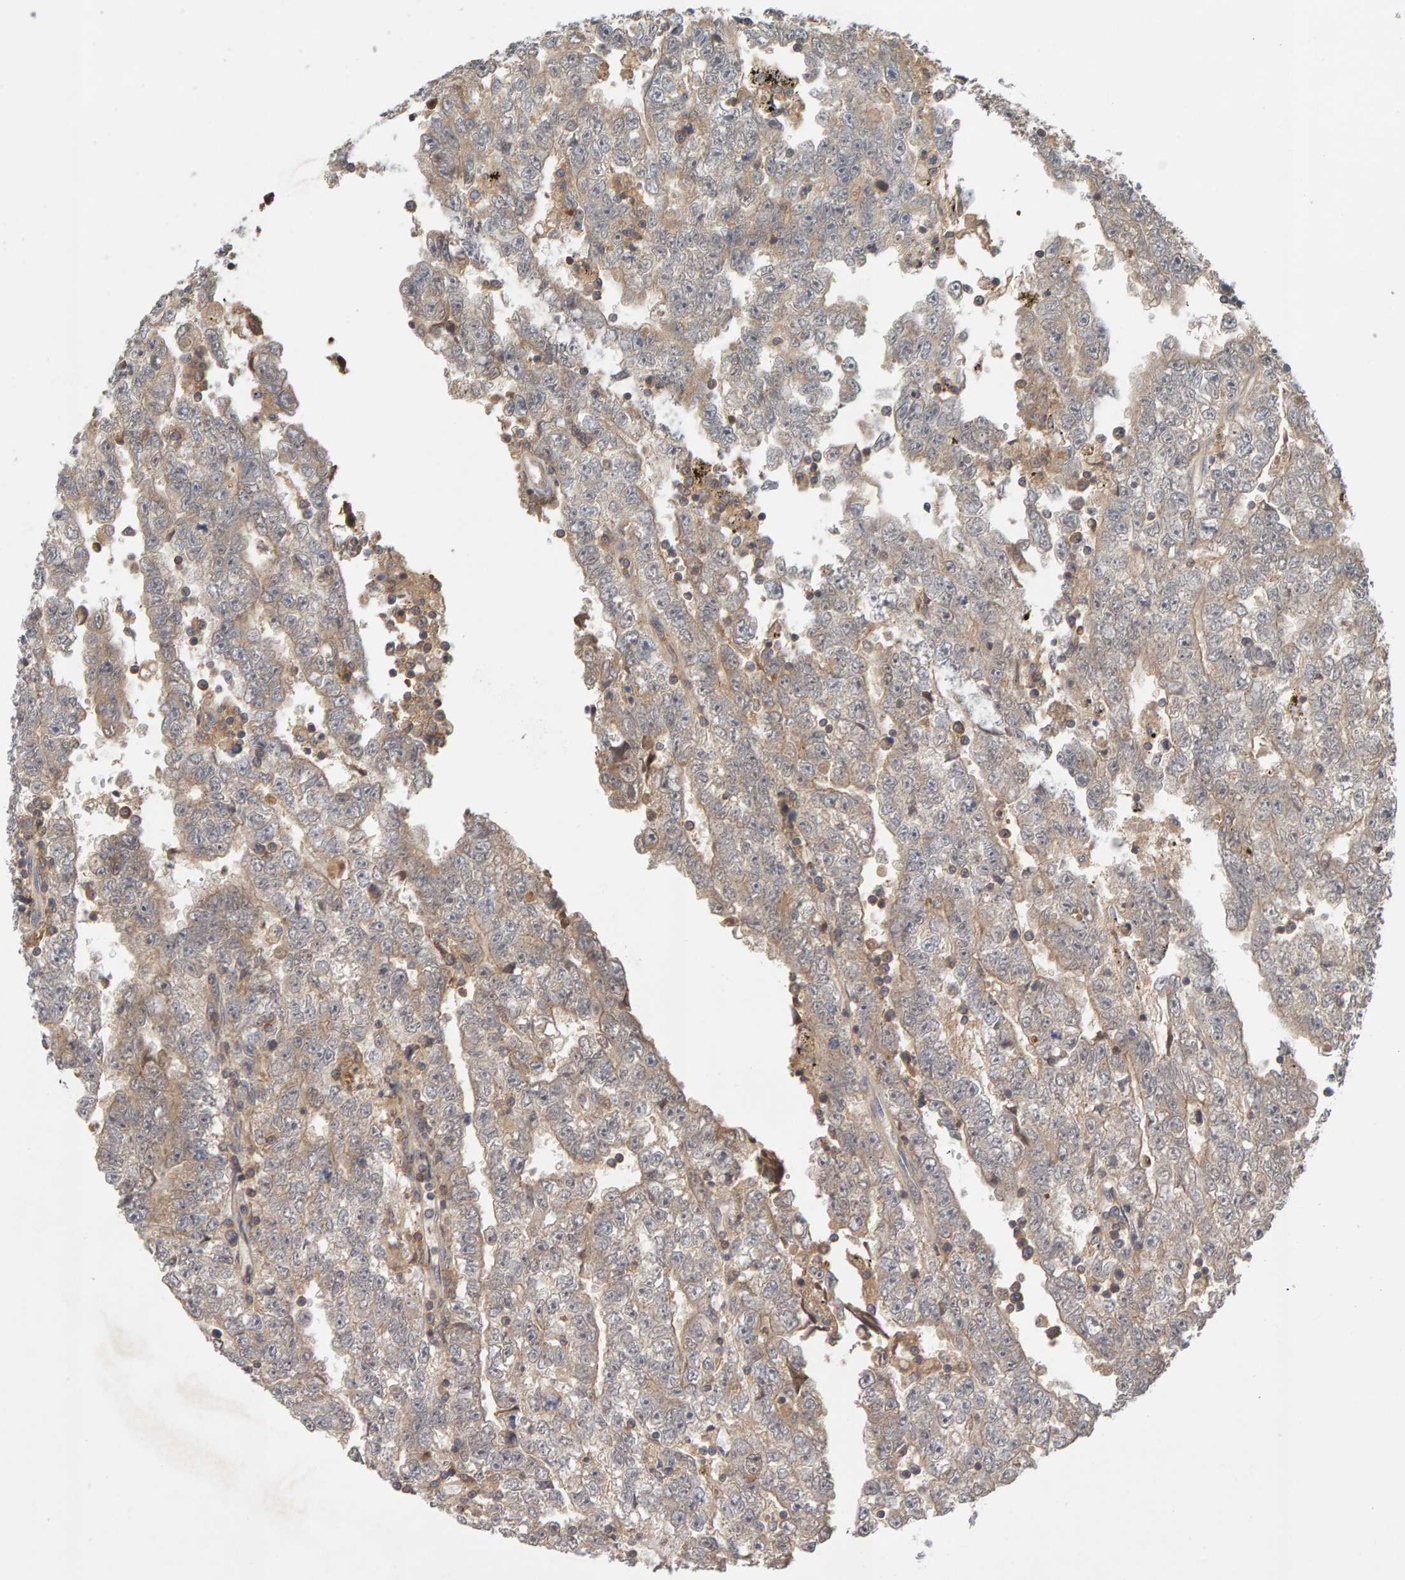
{"staining": {"intensity": "negative", "quantity": "none", "location": "none"}, "tissue": "testis cancer", "cell_type": "Tumor cells", "image_type": "cancer", "snomed": [{"axis": "morphology", "description": "Carcinoma, Embryonal, NOS"}, {"axis": "topography", "description": "Testis"}], "caption": "Immunohistochemistry (IHC) histopathology image of neoplastic tissue: testis cancer stained with DAB (3,3'-diaminobenzidine) demonstrates no significant protein expression in tumor cells.", "gene": "NUDCD1", "patient": {"sex": "male", "age": 25}}